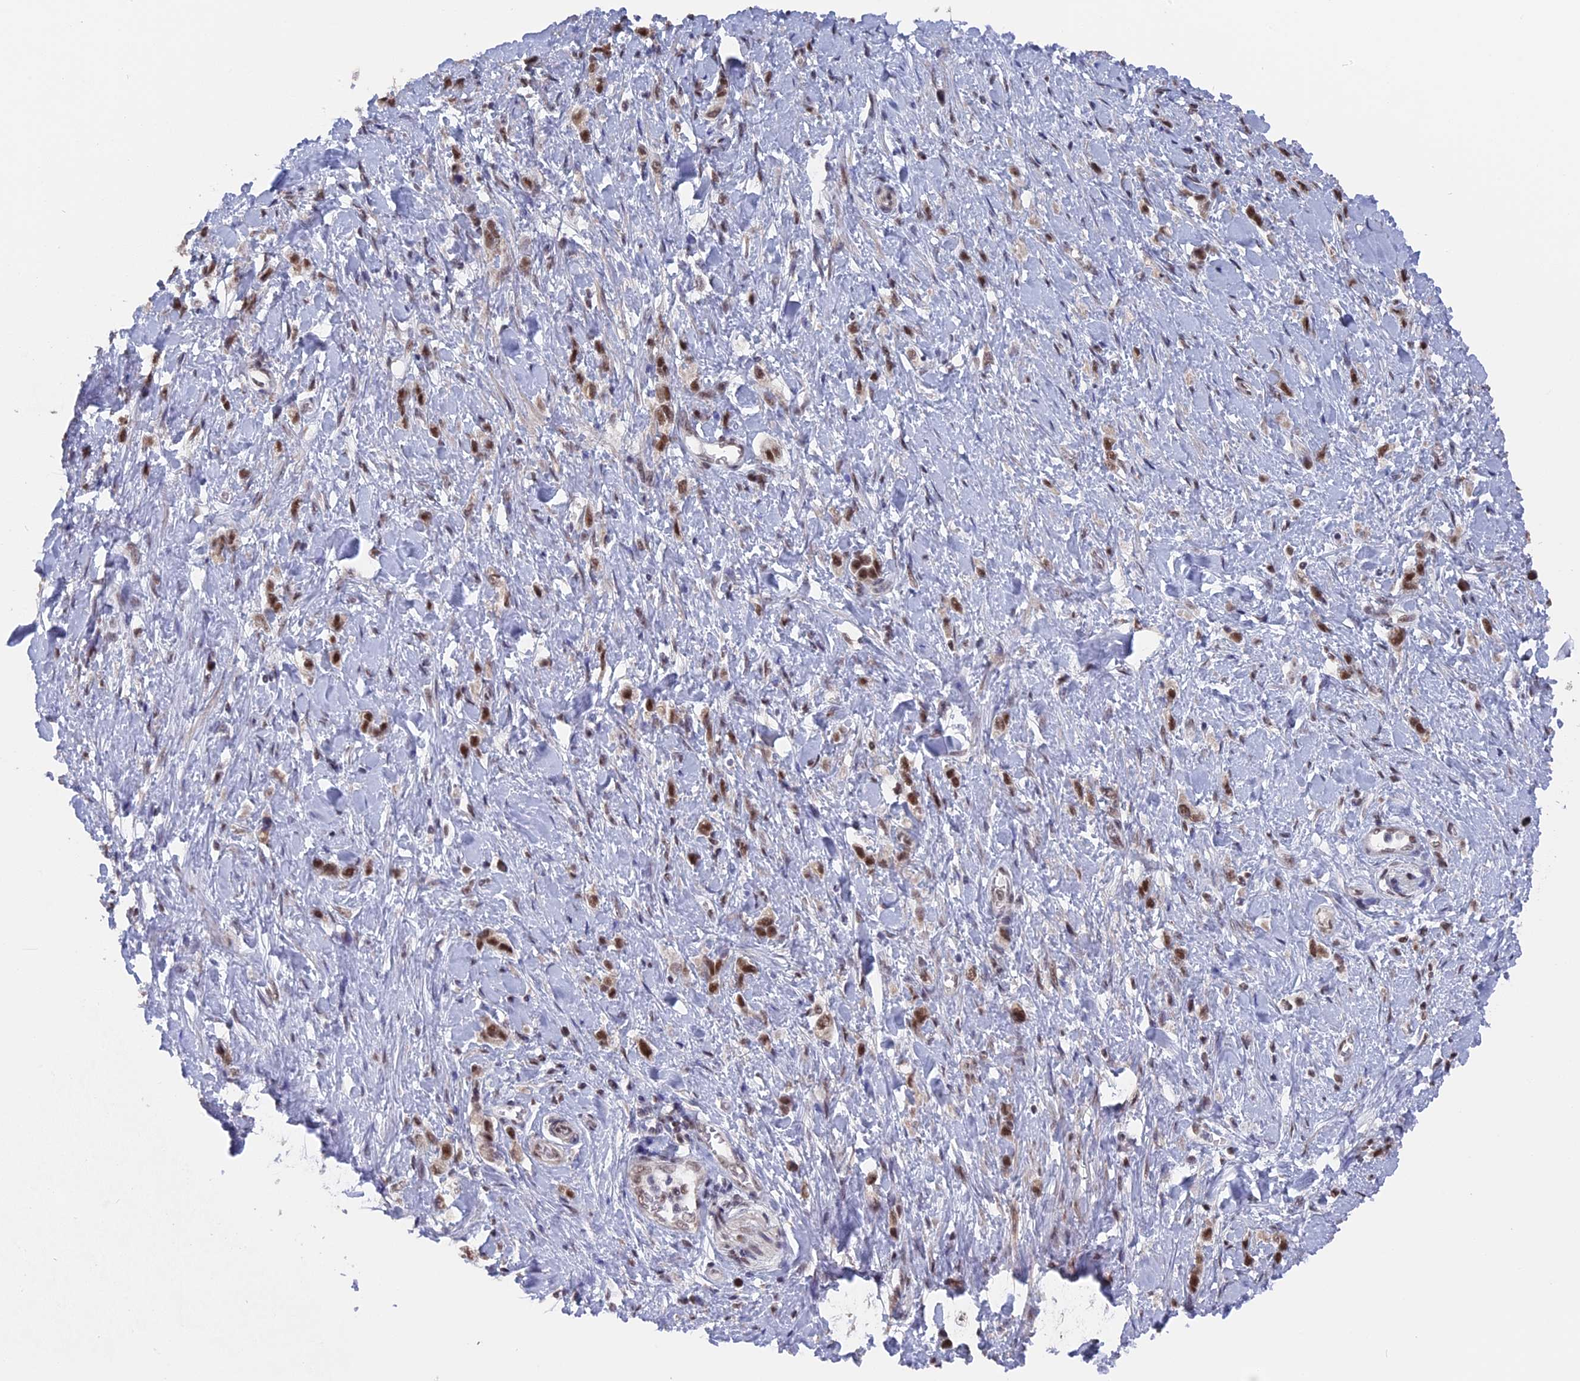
{"staining": {"intensity": "moderate", "quantity": ">75%", "location": "nuclear"}, "tissue": "stomach cancer", "cell_type": "Tumor cells", "image_type": "cancer", "snomed": [{"axis": "morphology", "description": "Normal tissue, NOS"}, {"axis": "morphology", "description": "Adenocarcinoma, NOS"}, {"axis": "topography", "description": "Stomach, upper"}, {"axis": "topography", "description": "Stomach"}], "caption": "Immunohistochemistry of human stomach cancer shows medium levels of moderate nuclear positivity in approximately >75% of tumor cells.", "gene": "SF3A2", "patient": {"sex": "female", "age": 65}}